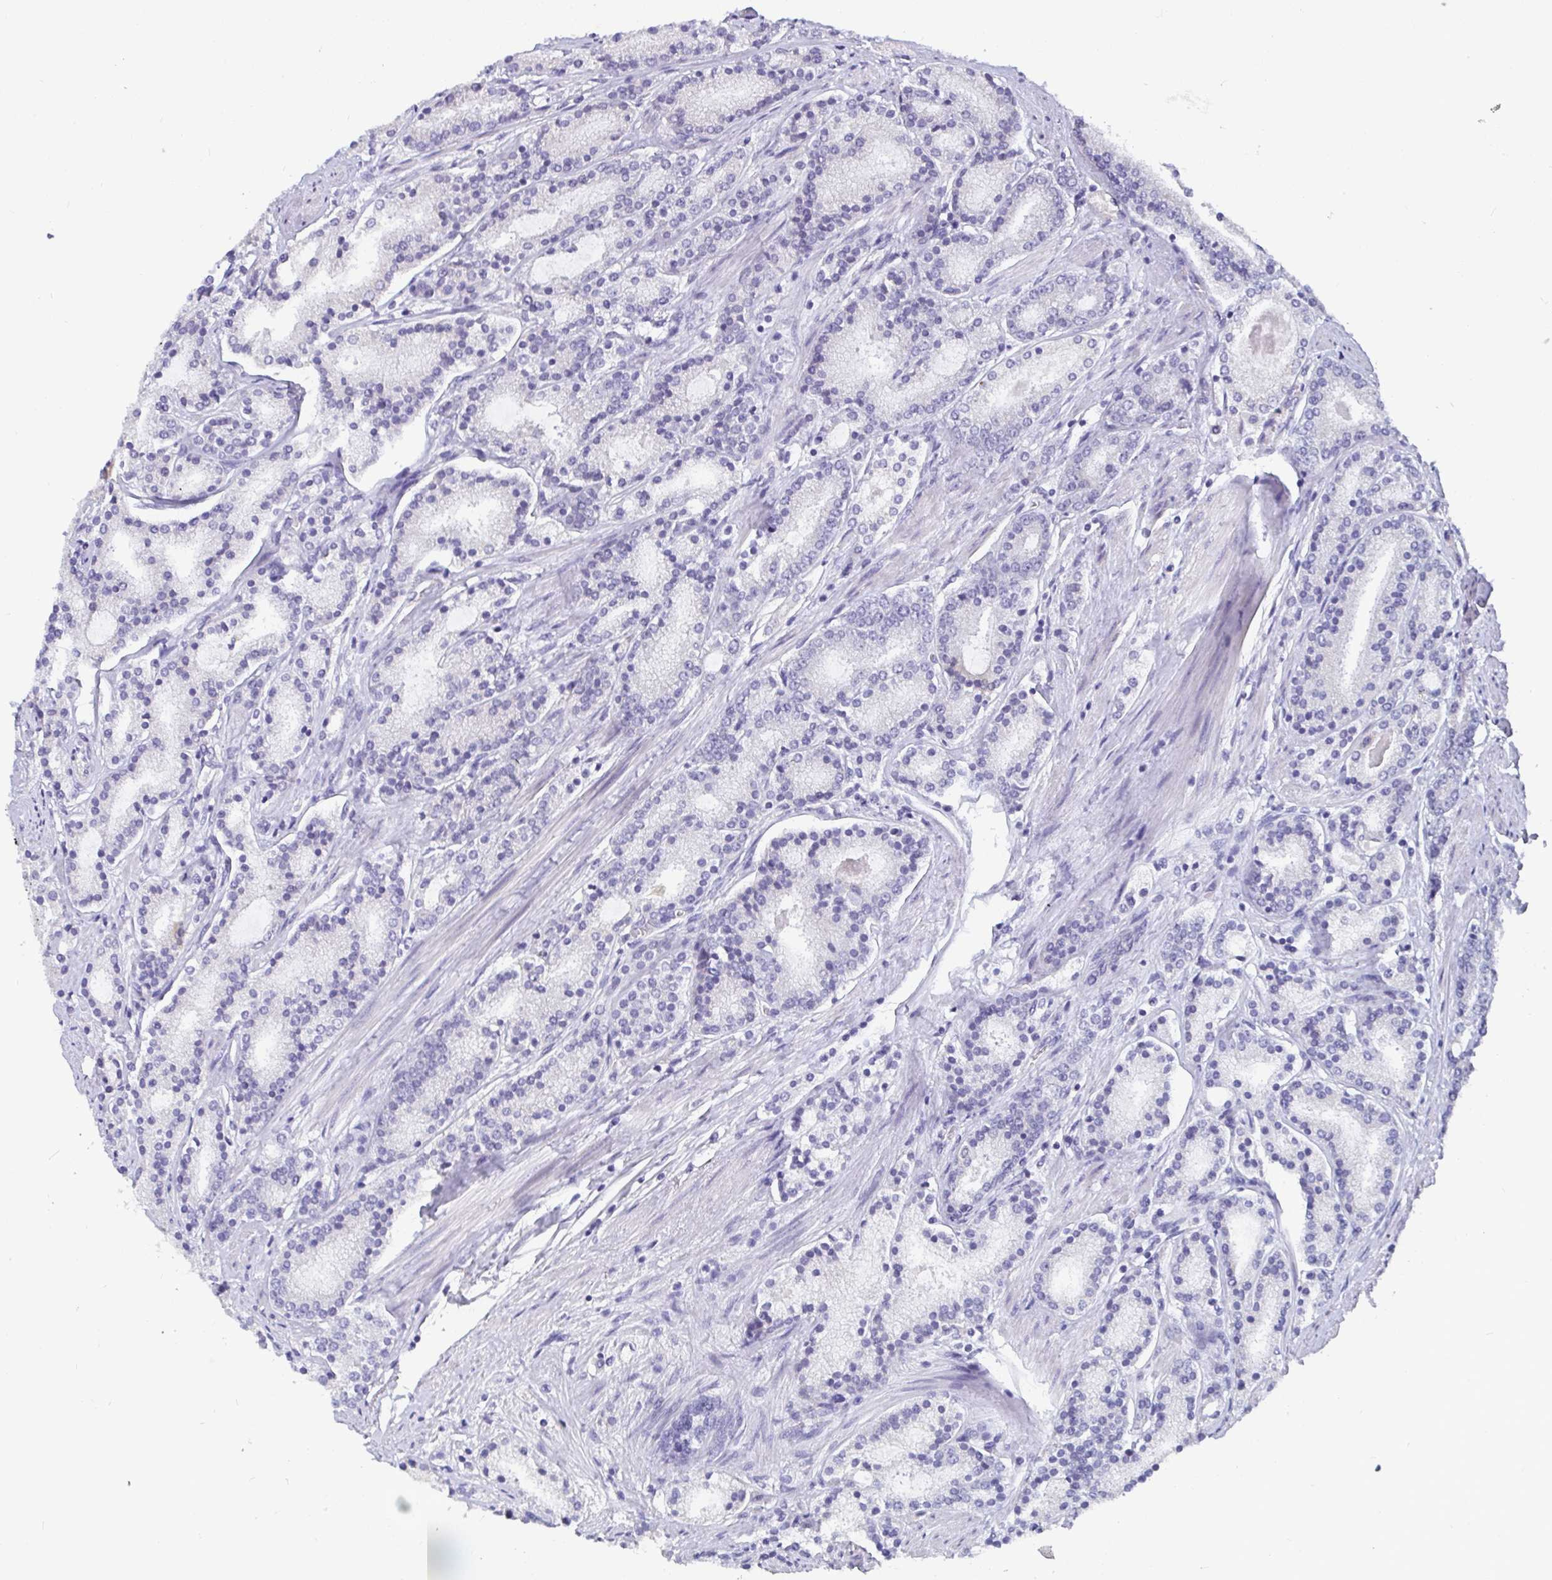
{"staining": {"intensity": "negative", "quantity": "none", "location": "none"}, "tissue": "prostate cancer", "cell_type": "Tumor cells", "image_type": "cancer", "snomed": [{"axis": "morphology", "description": "Adenocarcinoma, High grade"}, {"axis": "topography", "description": "Prostate"}], "caption": "There is no significant expression in tumor cells of prostate adenocarcinoma (high-grade).", "gene": "ADAMTS6", "patient": {"sex": "male", "age": 63}}